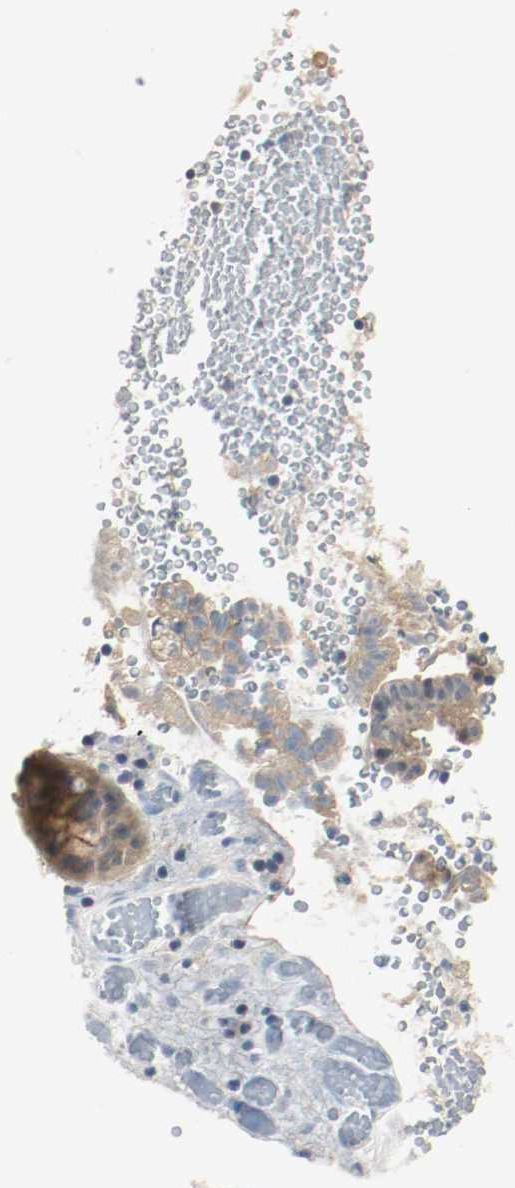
{"staining": {"intensity": "weak", "quantity": ">75%", "location": "cytoplasmic/membranous"}, "tissue": "liver cancer", "cell_type": "Tumor cells", "image_type": "cancer", "snomed": [{"axis": "morphology", "description": "Cholangiocarcinoma"}, {"axis": "topography", "description": "Liver"}], "caption": "DAB (3,3'-diaminobenzidine) immunohistochemical staining of liver cholangiocarcinoma shows weak cytoplasmic/membranous protein staining in approximately >75% of tumor cells.", "gene": "MELTF", "patient": {"sex": "male", "age": 58}}